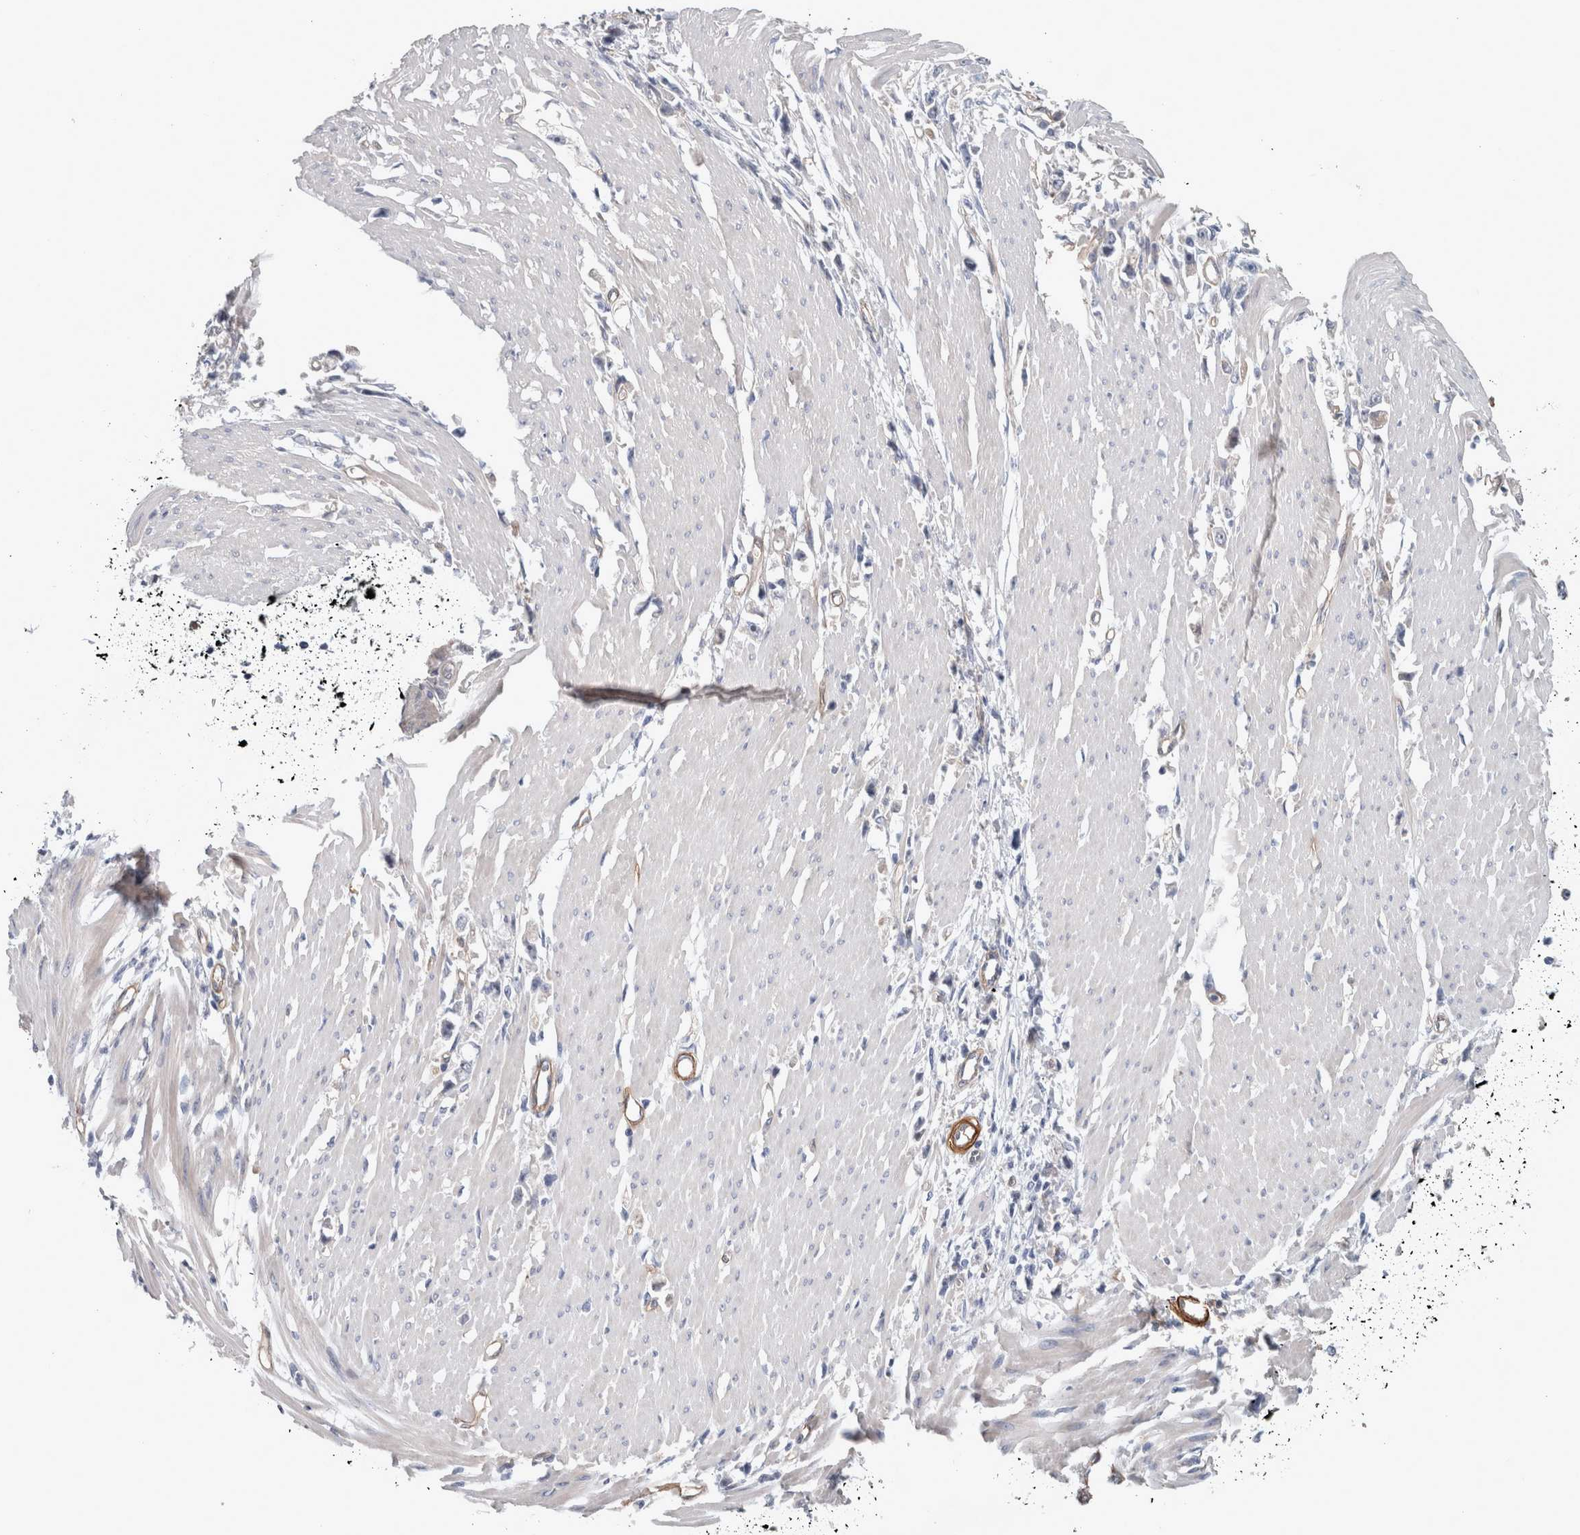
{"staining": {"intensity": "negative", "quantity": "none", "location": "none"}, "tissue": "stomach cancer", "cell_type": "Tumor cells", "image_type": "cancer", "snomed": [{"axis": "morphology", "description": "Adenocarcinoma, NOS"}, {"axis": "topography", "description": "Stomach"}], "caption": "Protein analysis of stomach adenocarcinoma exhibits no significant staining in tumor cells.", "gene": "BCAM", "patient": {"sex": "female", "age": 59}}